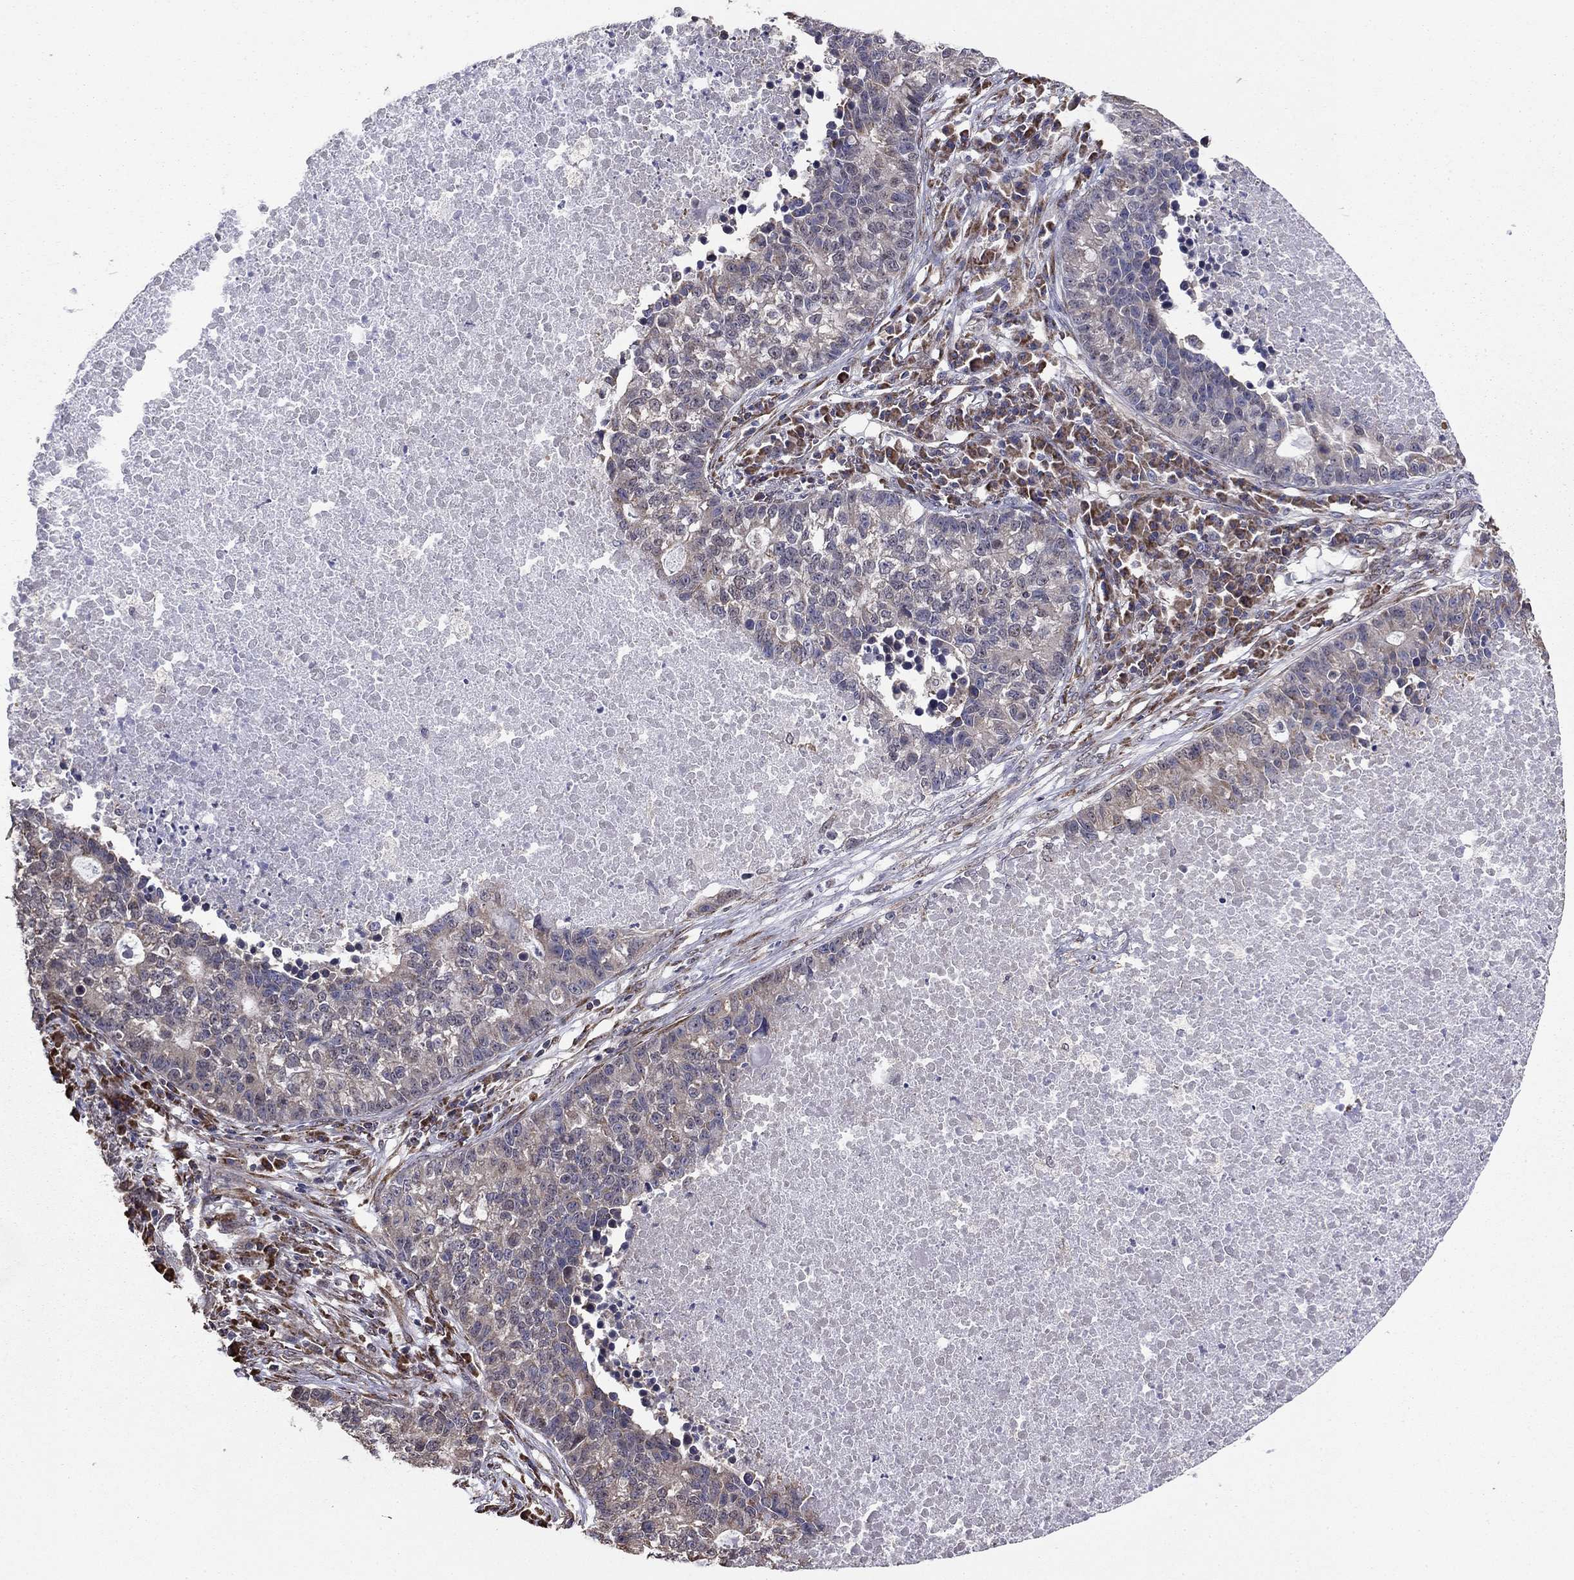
{"staining": {"intensity": "negative", "quantity": "none", "location": "none"}, "tissue": "lung cancer", "cell_type": "Tumor cells", "image_type": "cancer", "snomed": [{"axis": "morphology", "description": "Adenocarcinoma, NOS"}, {"axis": "topography", "description": "Lung"}], "caption": "Human lung cancer stained for a protein using IHC exhibits no staining in tumor cells.", "gene": "NKIRAS1", "patient": {"sex": "male", "age": 57}}